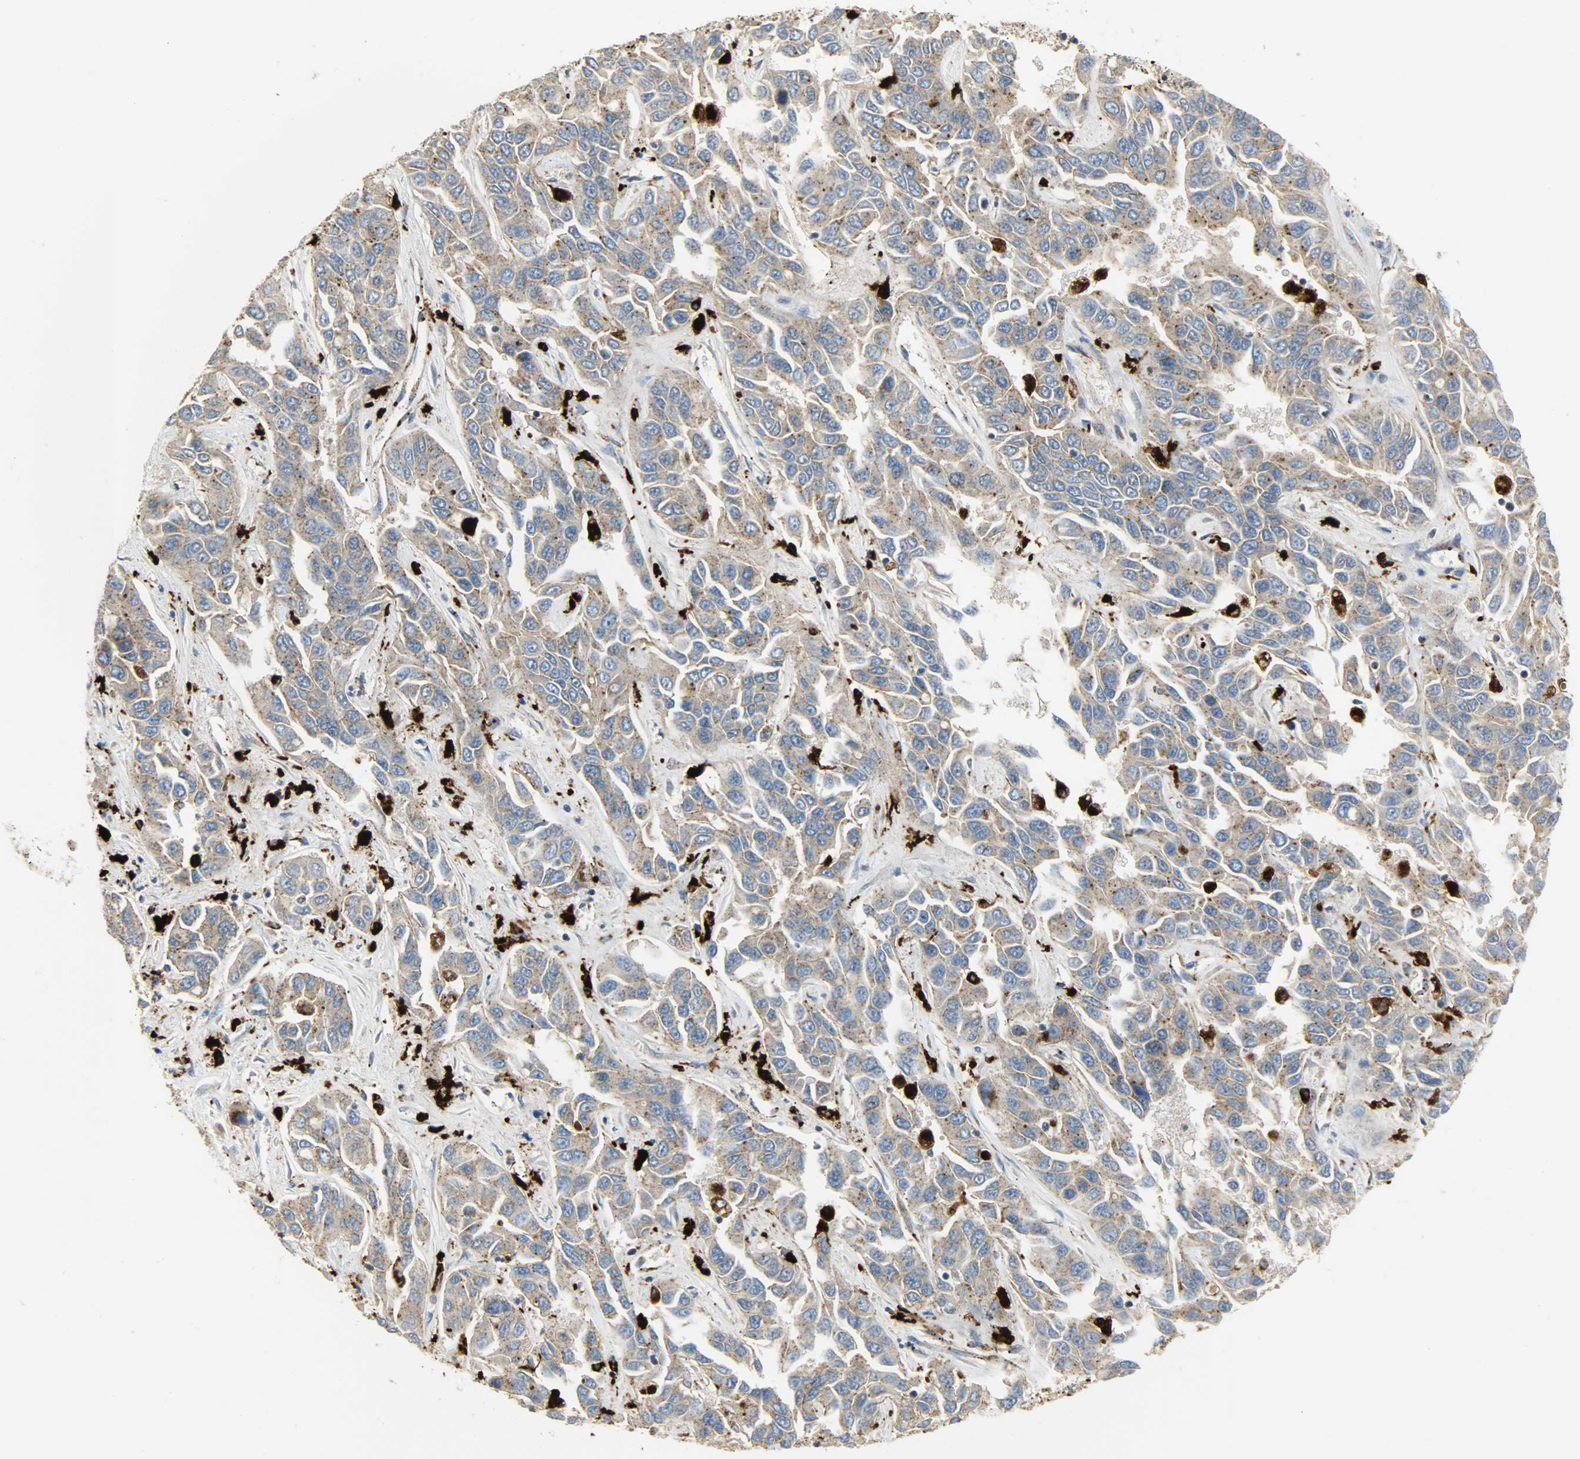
{"staining": {"intensity": "weak", "quantity": ">75%", "location": "cytoplasmic/membranous"}, "tissue": "liver cancer", "cell_type": "Tumor cells", "image_type": "cancer", "snomed": [{"axis": "morphology", "description": "Cholangiocarcinoma"}, {"axis": "topography", "description": "Liver"}], "caption": "Immunohistochemical staining of human liver cancer (cholangiocarcinoma) displays low levels of weak cytoplasmic/membranous positivity in approximately >75% of tumor cells. (Brightfield microscopy of DAB IHC at high magnification).", "gene": "ASAH1", "patient": {"sex": "female", "age": 52}}